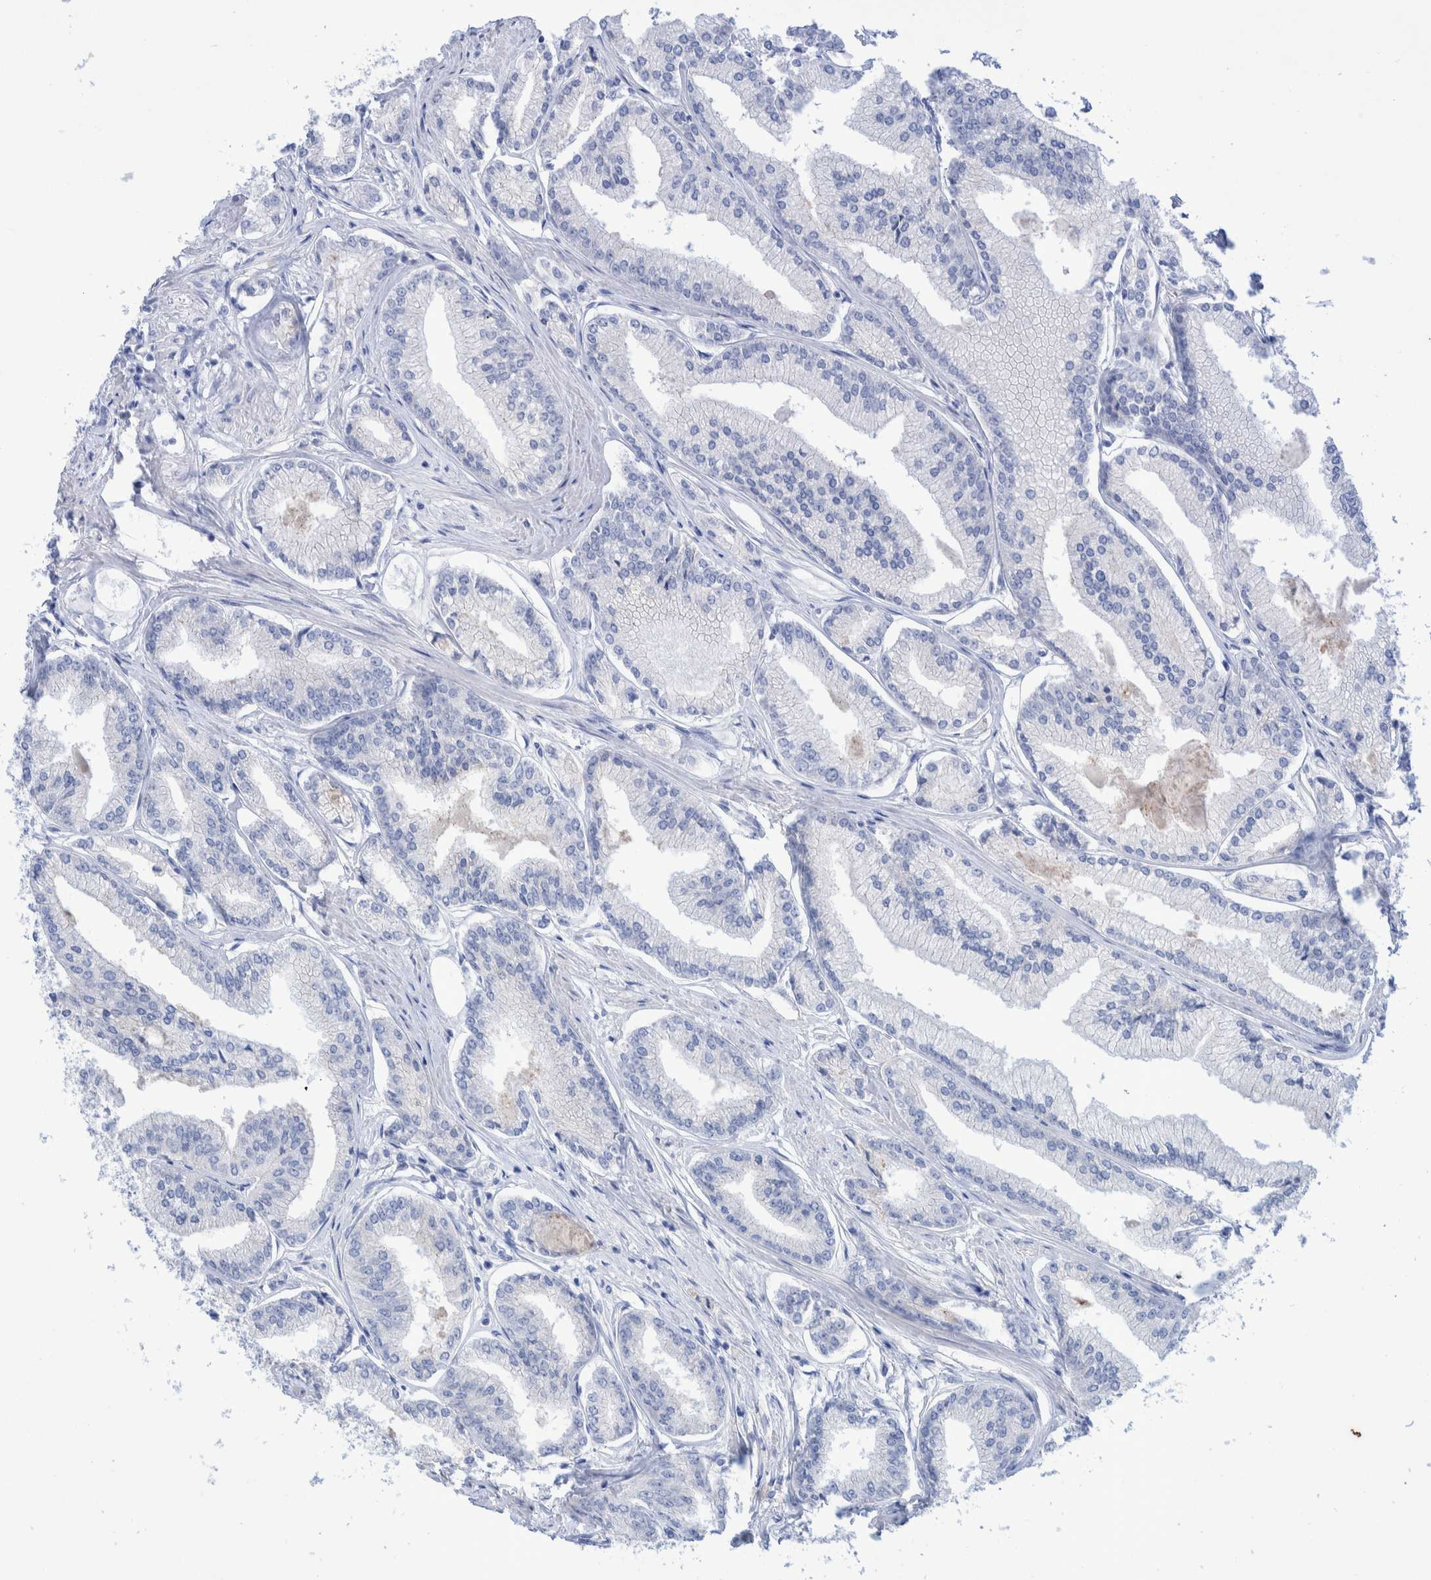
{"staining": {"intensity": "negative", "quantity": "none", "location": "none"}, "tissue": "prostate cancer", "cell_type": "Tumor cells", "image_type": "cancer", "snomed": [{"axis": "morphology", "description": "Adenocarcinoma, Low grade"}, {"axis": "topography", "description": "Prostate"}], "caption": "The micrograph exhibits no staining of tumor cells in prostate cancer (low-grade adenocarcinoma).", "gene": "PERP", "patient": {"sex": "male", "age": 52}}